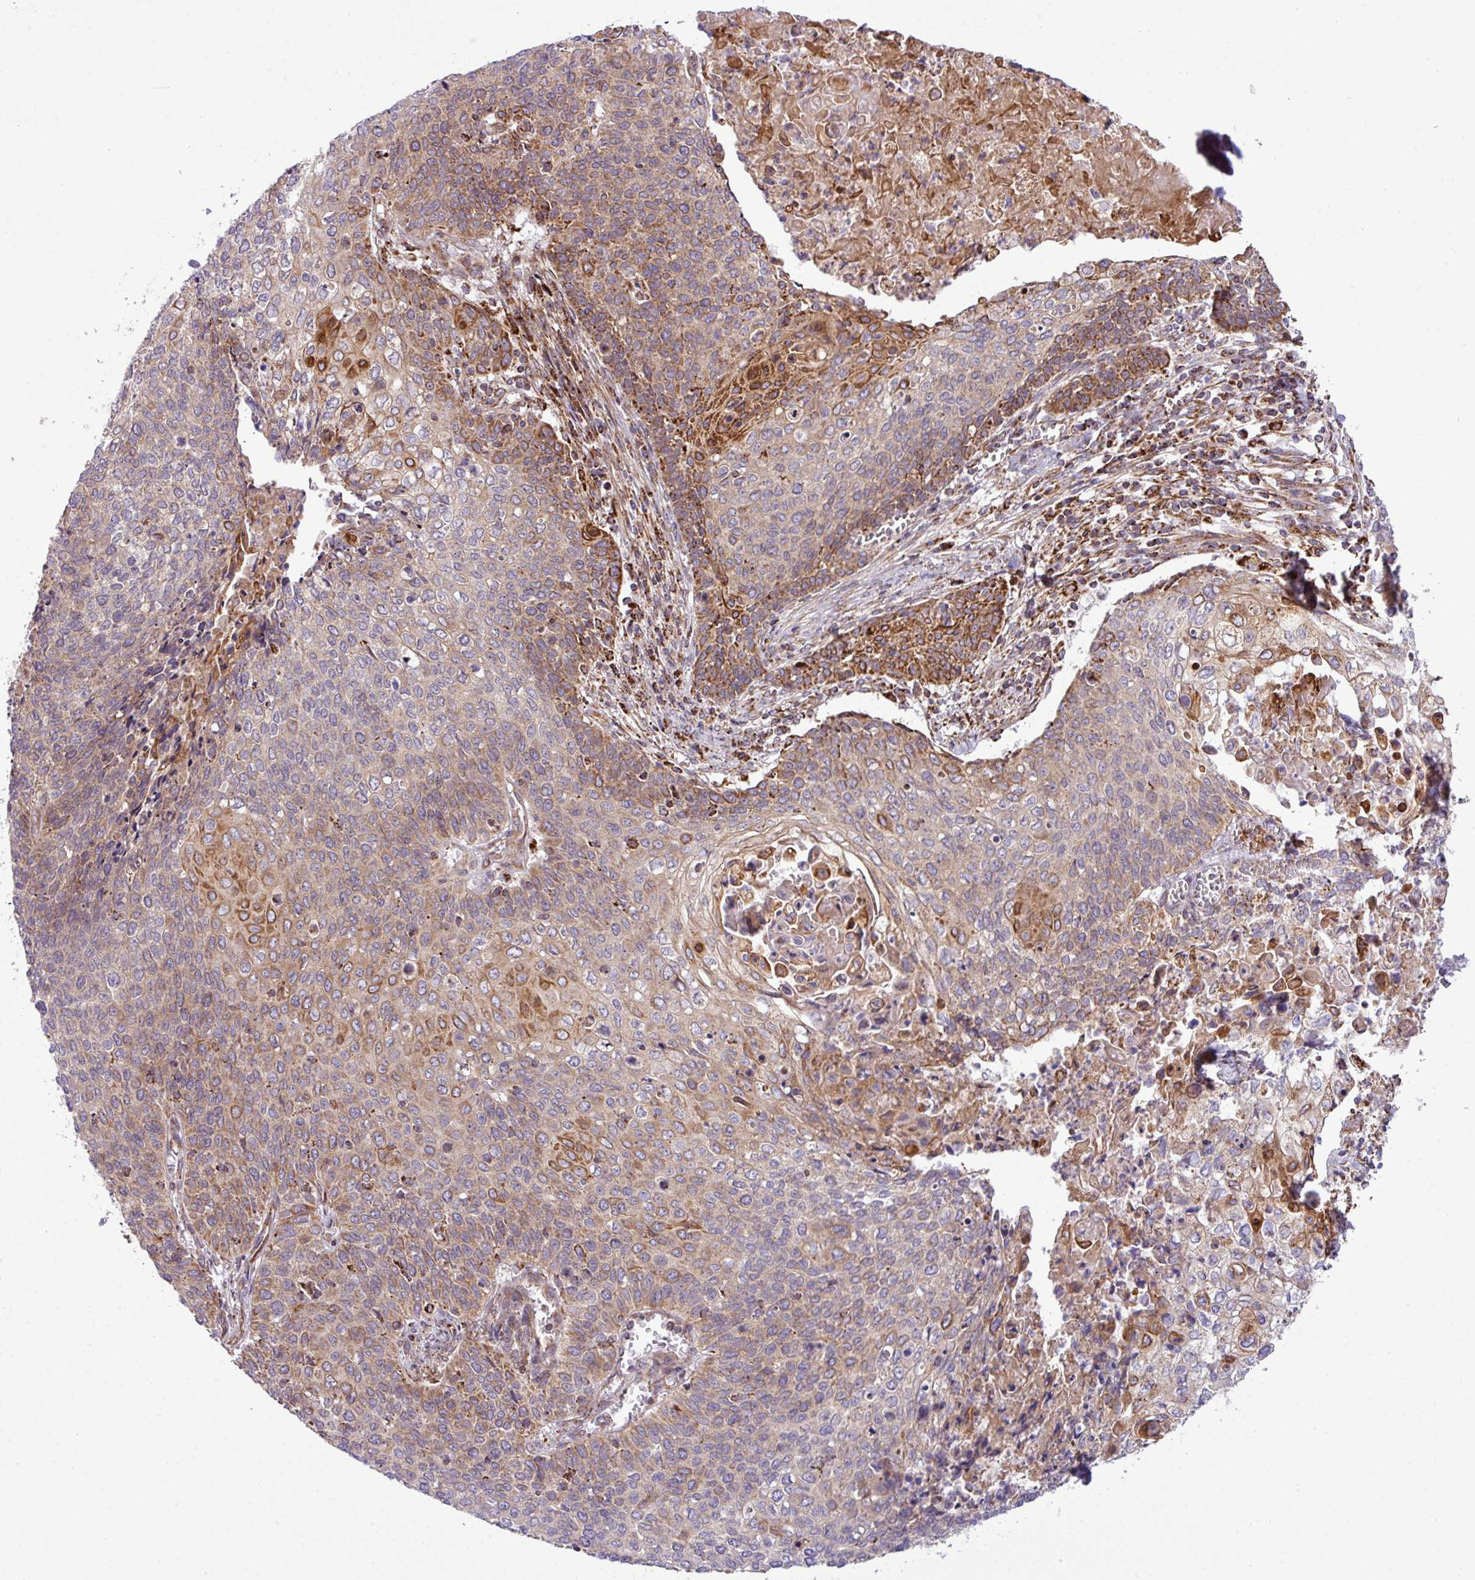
{"staining": {"intensity": "moderate", "quantity": ">75%", "location": "cytoplasmic/membranous"}, "tissue": "cervical cancer", "cell_type": "Tumor cells", "image_type": "cancer", "snomed": [{"axis": "morphology", "description": "Squamous cell carcinoma, NOS"}, {"axis": "topography", "description": "Cervix"}], "caption": "Brown immunohistochemical staining in human cervical squamous cell carcinoma reveals moderate cytoplasmic/membranous staining in approximately >75% of tumor cells.", "gene": "ZNF569", "patient": {"sex": "female", "age": 39}}